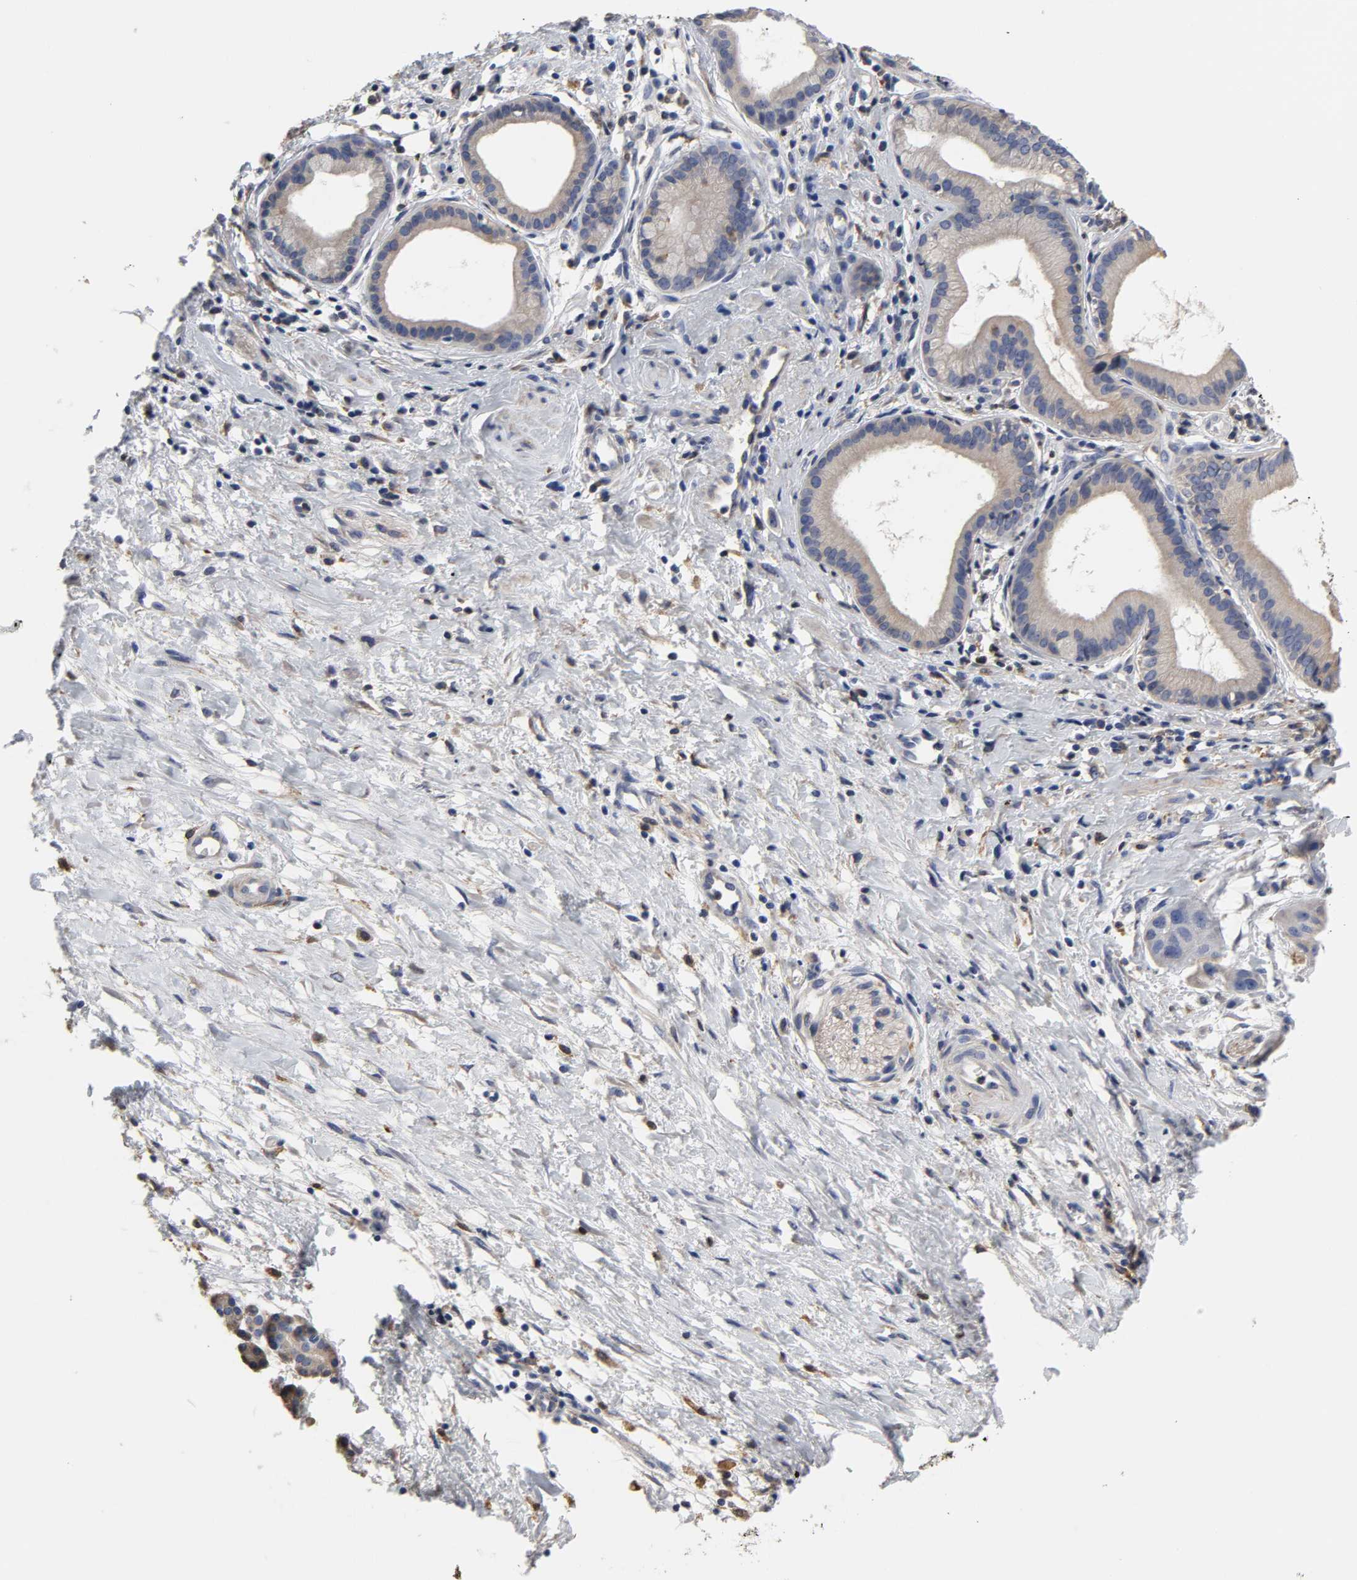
{"staining": {"intensity": "weak", "quantity": ">75%", "location": "cytoplasmic/membranous"}, "tissue": "pancreatic cancer", "cell_type": "Tumor cells", "image_type": "cancer", "snomed": [{"axis": "morphology", "description": "Adenocarcinoma, NOS"}, {"axis": "topography", "description": "Pancreas"}], "caption": "Human pancreatic cancer stained with a brown dye reveals weak cytoplasmic/membranous positive staining in approximately >75% of tumor cells.", "gene": "HCK", "patient": {"sex": "female", "age": 60}}